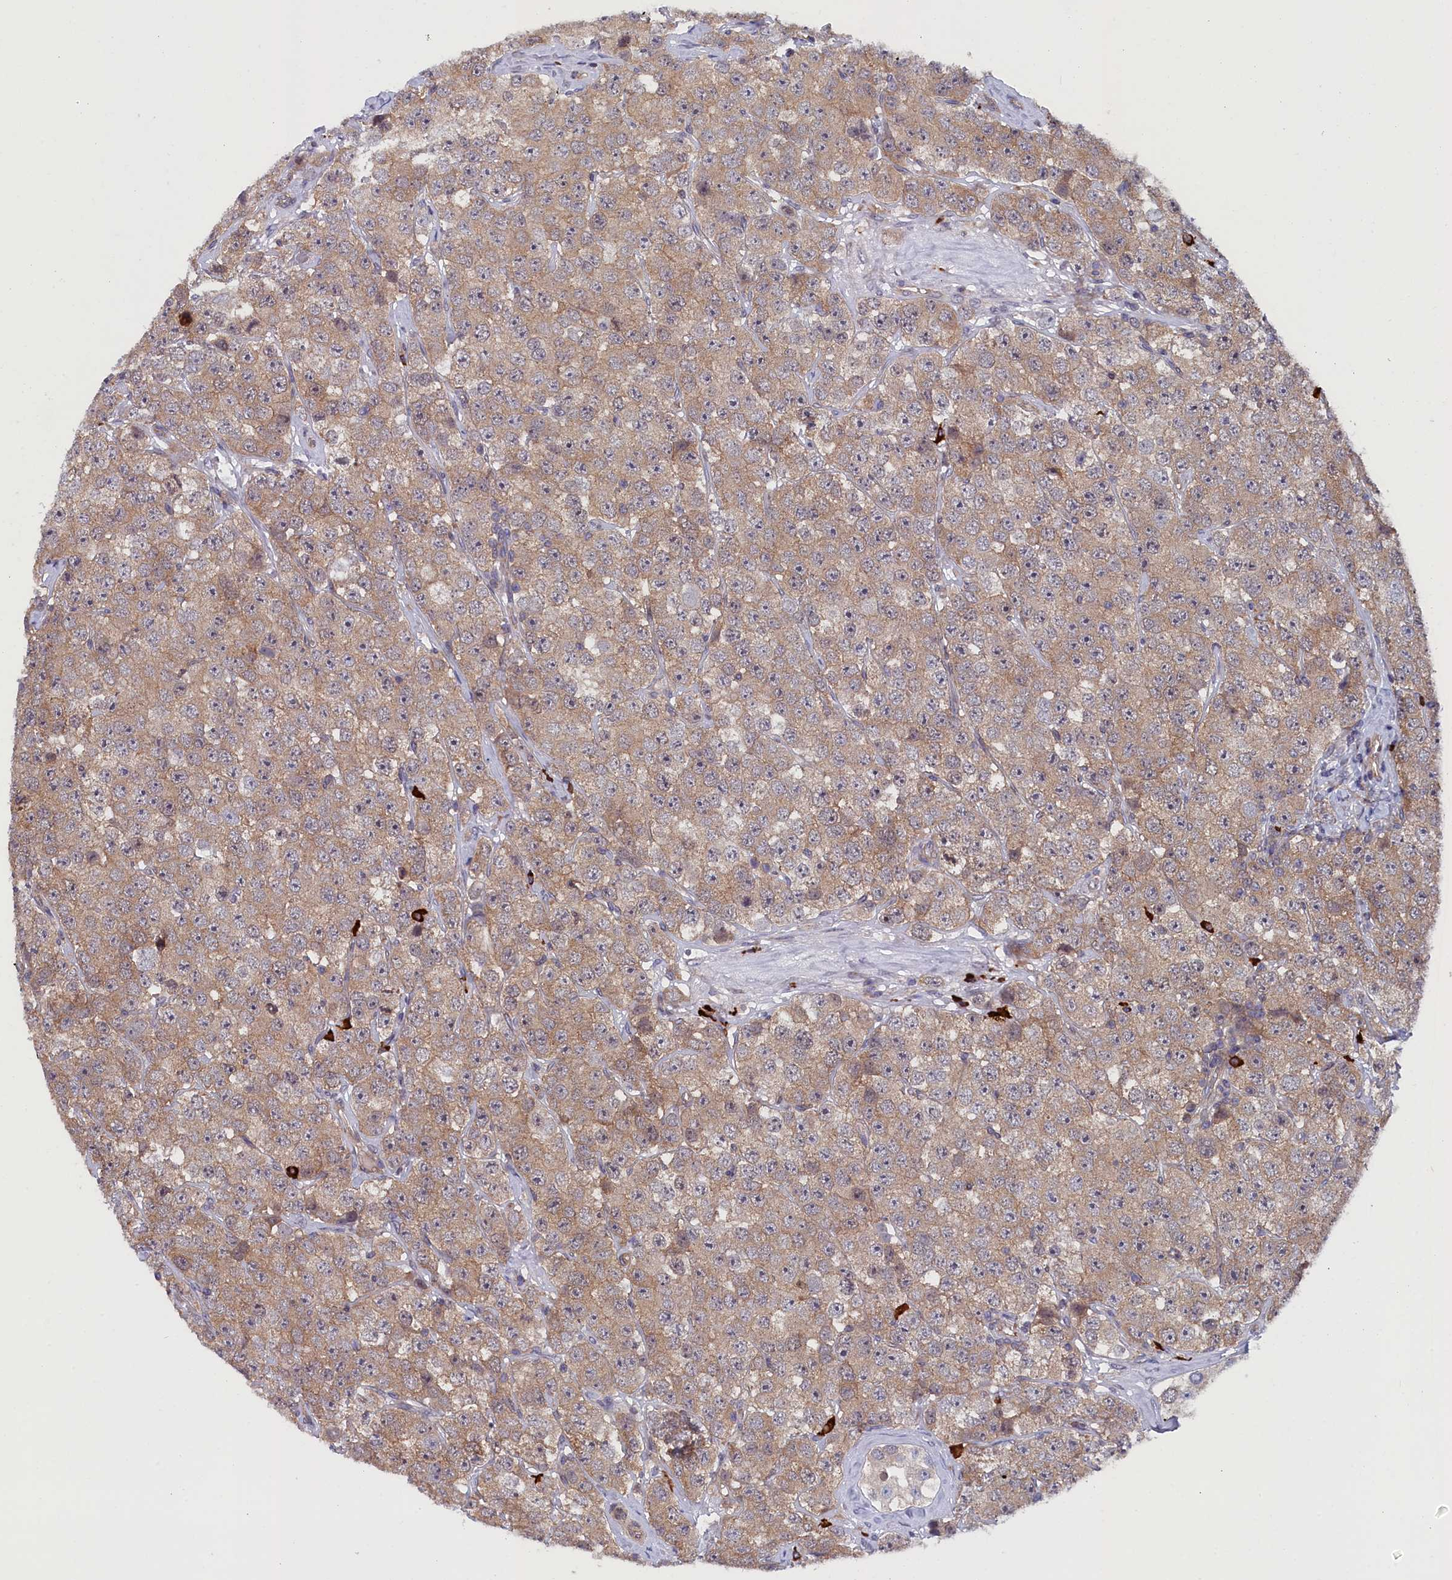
{"staining": {"intensity": "moderate", "quantity": ">75%", "location": "cytoplasmic/membranous"}, "tissue": "testis cancer", "cell_type": "Tumor cells", "image_type": "cancer", "snomed": [{"axis": "morphology", "description": "Seminoma, NOS"}, {"axis": "topography", "description": "Testis"}], "caption": "Immunohistochemical staining of human seminoma (testis) demonstrates medium levels of moderate cytoplasmic/membranous staining in about >75% of tumor cells.", "gene": "JPT2", "patient": {"sex": "male", "age": 28}}